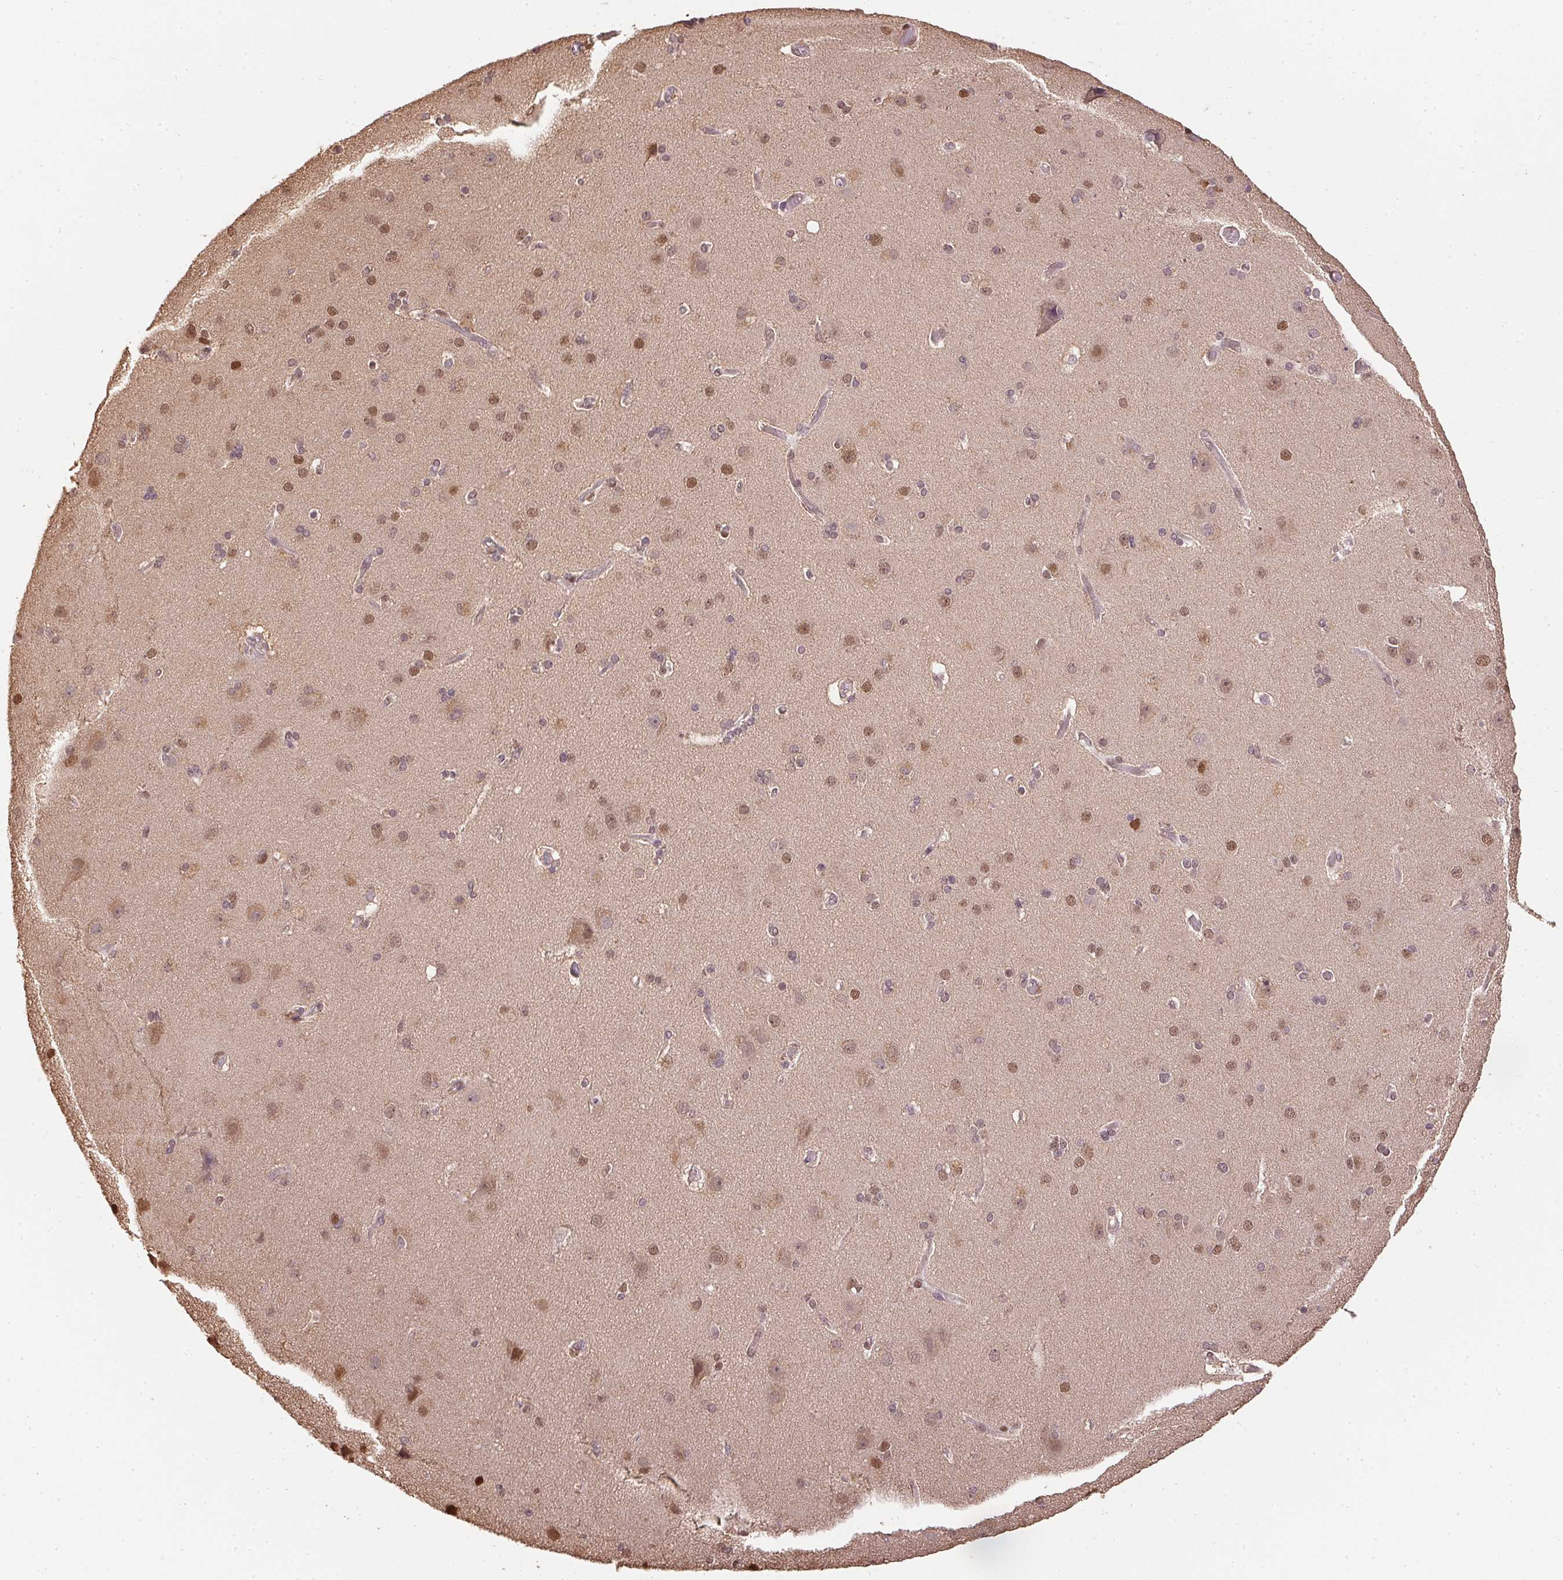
{"staining": {"intensity": "negative", "quantity": "none", "location": "none"}, "tissue": "cerebral cortex", "cell_type": "Endothelial cells", "image_type": "normal", "snomed": [{"axis": "morphology", "description": "Normal tissue, NOS"}, {"axis": "morphology", "description": "Glioma, malignant, High grade"}, {"axis": "topography", "description": "Cerebral cortex"}], "caption": "Photomicrograph shows no significant protein expression in endothelial cells of unremarkable cerebral cortex.", "gene": "TPI1", "patient": {"sex": "male", "age": 71}}